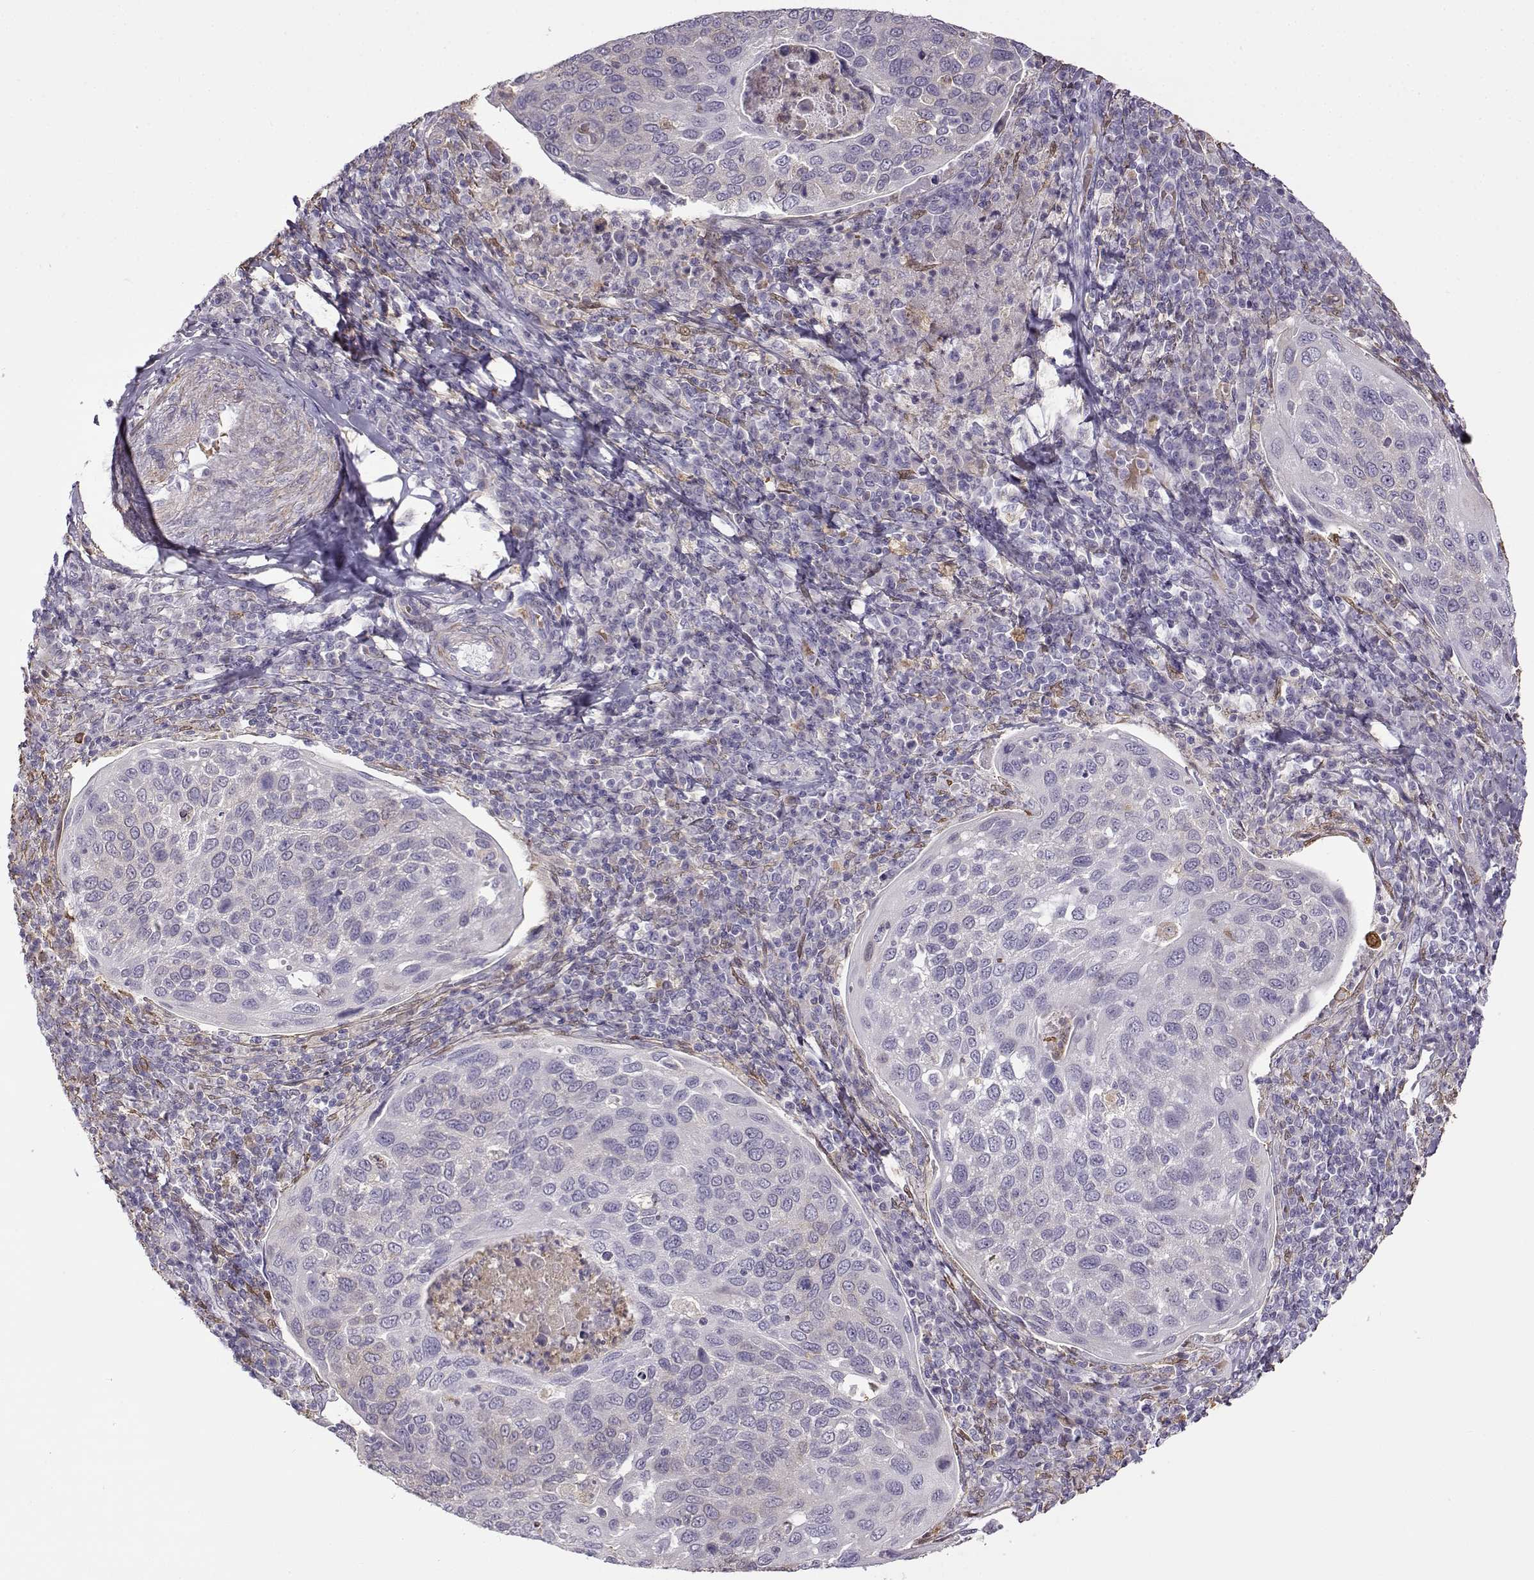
{"staining": {"intensity": "negative", "quantity": "none", "location": "none"}, "tissue": "cervical cancer", "cell_type": "Tumor cells", "image_type": "cancer", "snomed": [{"axis": "morphology", "description": "Squamous cell carcinoma, NOS"}, {"axis": "topography", "description": "Cervix"}], "caption": "Tumor cells show no significant staining in squamous cell carcinoma (cervical).", "gene": "UCP3", "patient": {"sex": "female", "age": 54}}